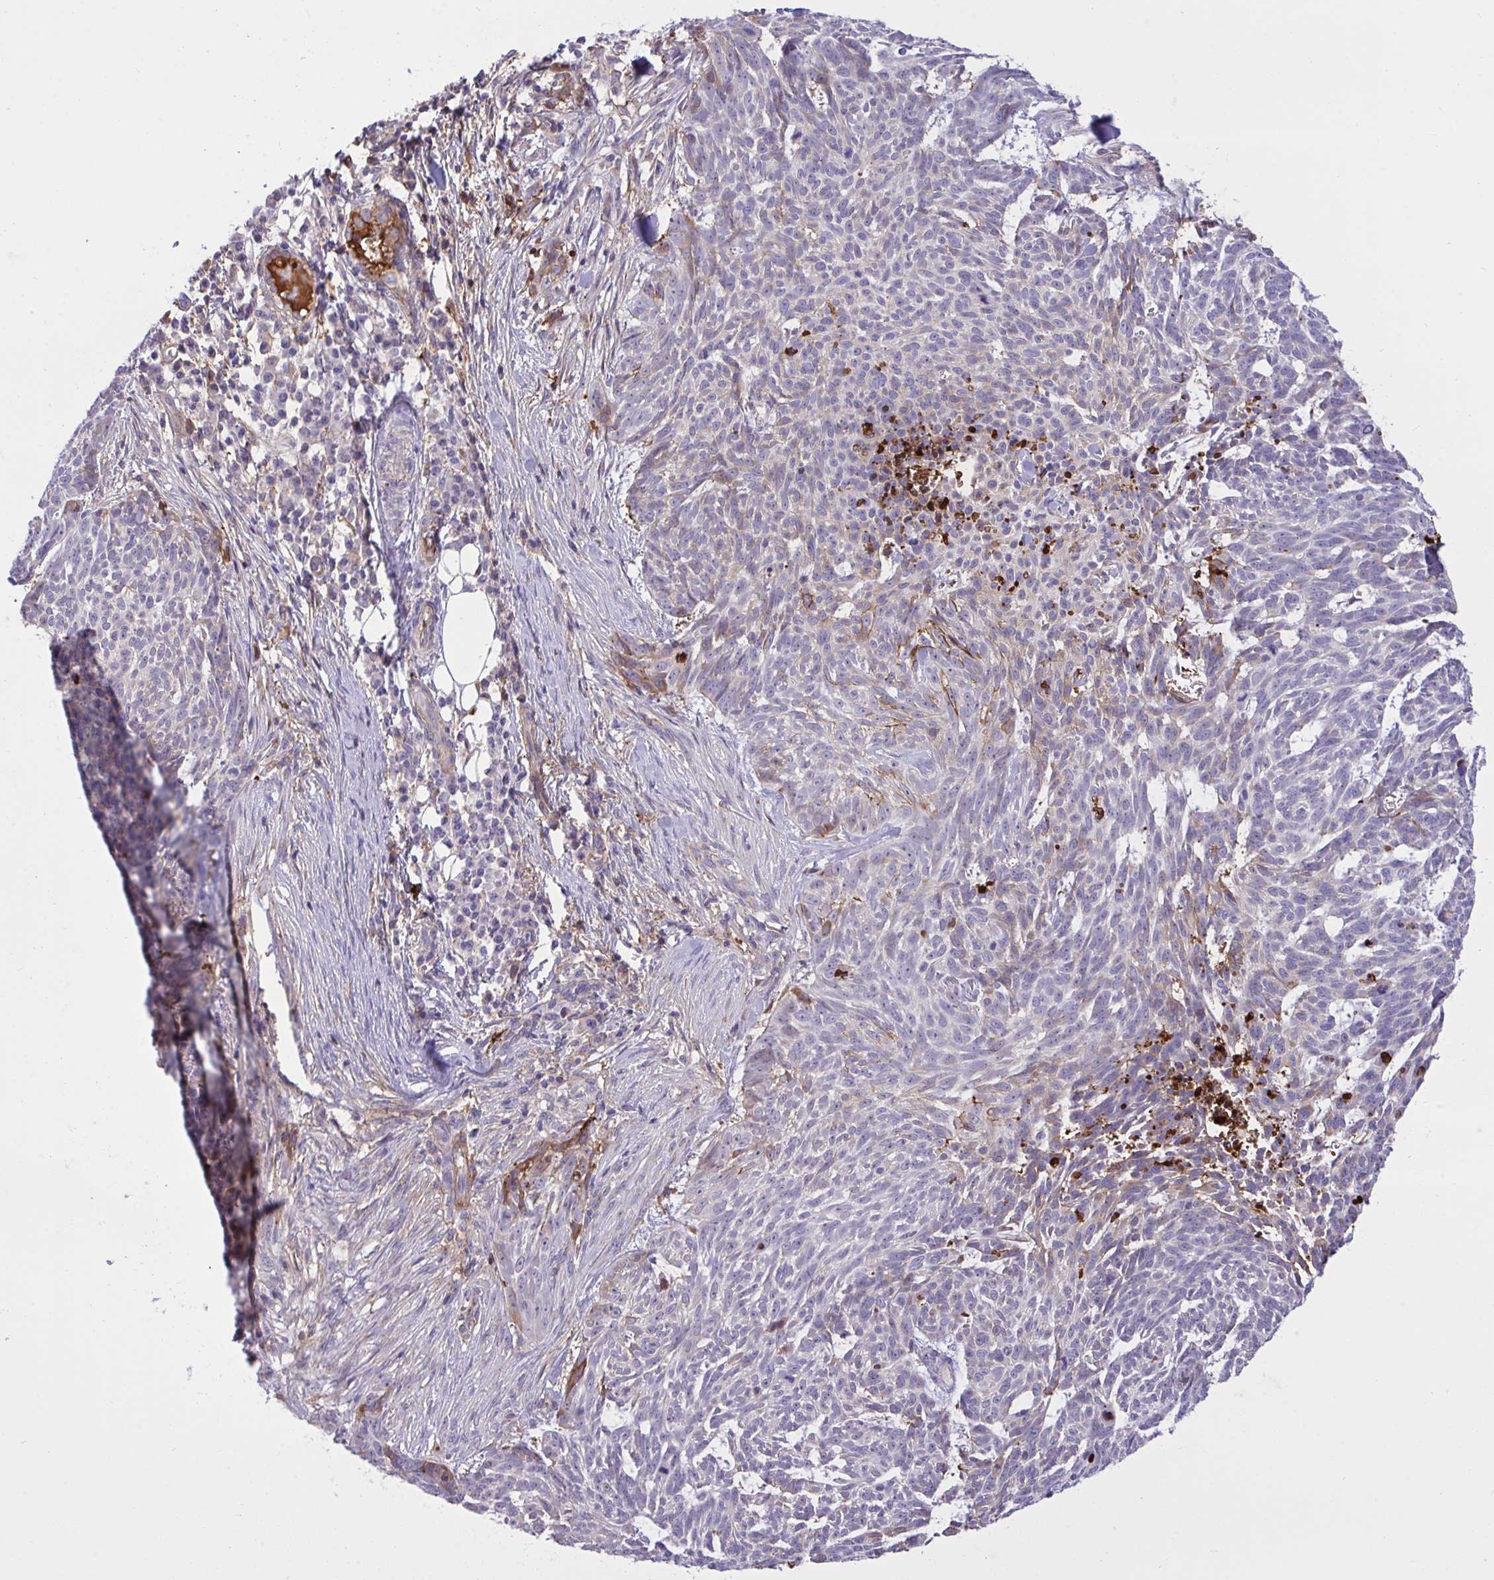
{"staining": {"intensity": "weak", "quantity": "<25%", "location": "cytoplasmic/membranous"}, "tissue": "skin cancer", "cell_type": "Tumor cells", "image_type": "cancer", "snomed": [{"axis": "morphology", "description": "Basal cell carcinoma"}, {"axis": "topography", "description": "Skin"}], "caption": "High magnification brightfield microscopy of skin basal cell carcinoma stained with DAB (brown) and counterstained with hematoxylin (blue): tumor cells show no significant expression.", "gene": "F2", "patient": {"sex": "female", "age": 93}}